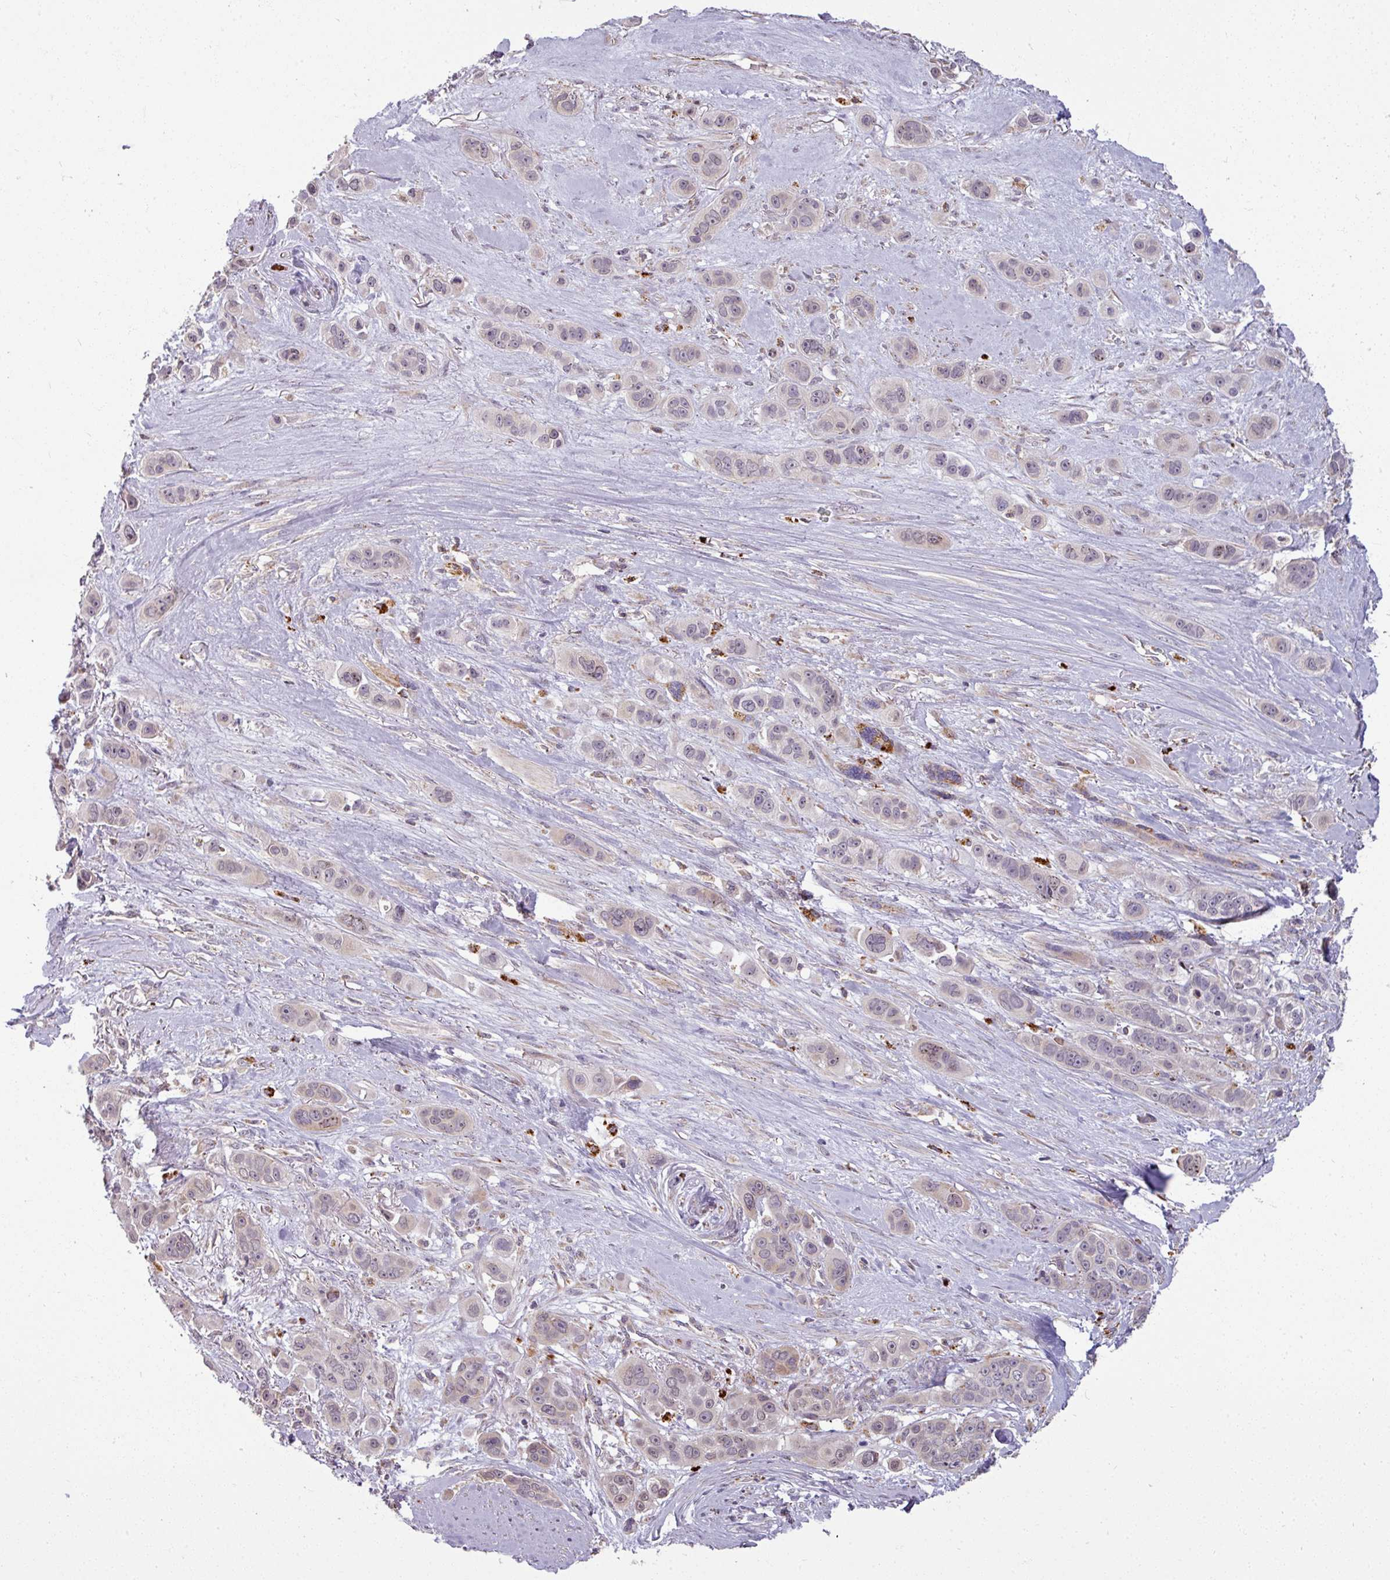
{"staining": {"intensity": "negative", "quantity": "none", "location": "none"}, "tissue": "skin cancer", "cell_type": "Tumor cells", "image_type": "cancer", "snomed": [{"axis": "morphology", "description": "Squamous cell carcinoma, NOS"}, {"axis": "topography", "description": "Skin"}], "caption": "Micrograph shows no significant protein staining in tumor cells of skin squamous cell carcinoma. The staining was performed using DAB to visualize the protein expression in brown, while the nuclei were stained in blue with hematoxylin (Magnification: 20x).", "gene": "MAGT1", "patient": {"sex": "male", "age": 67}}